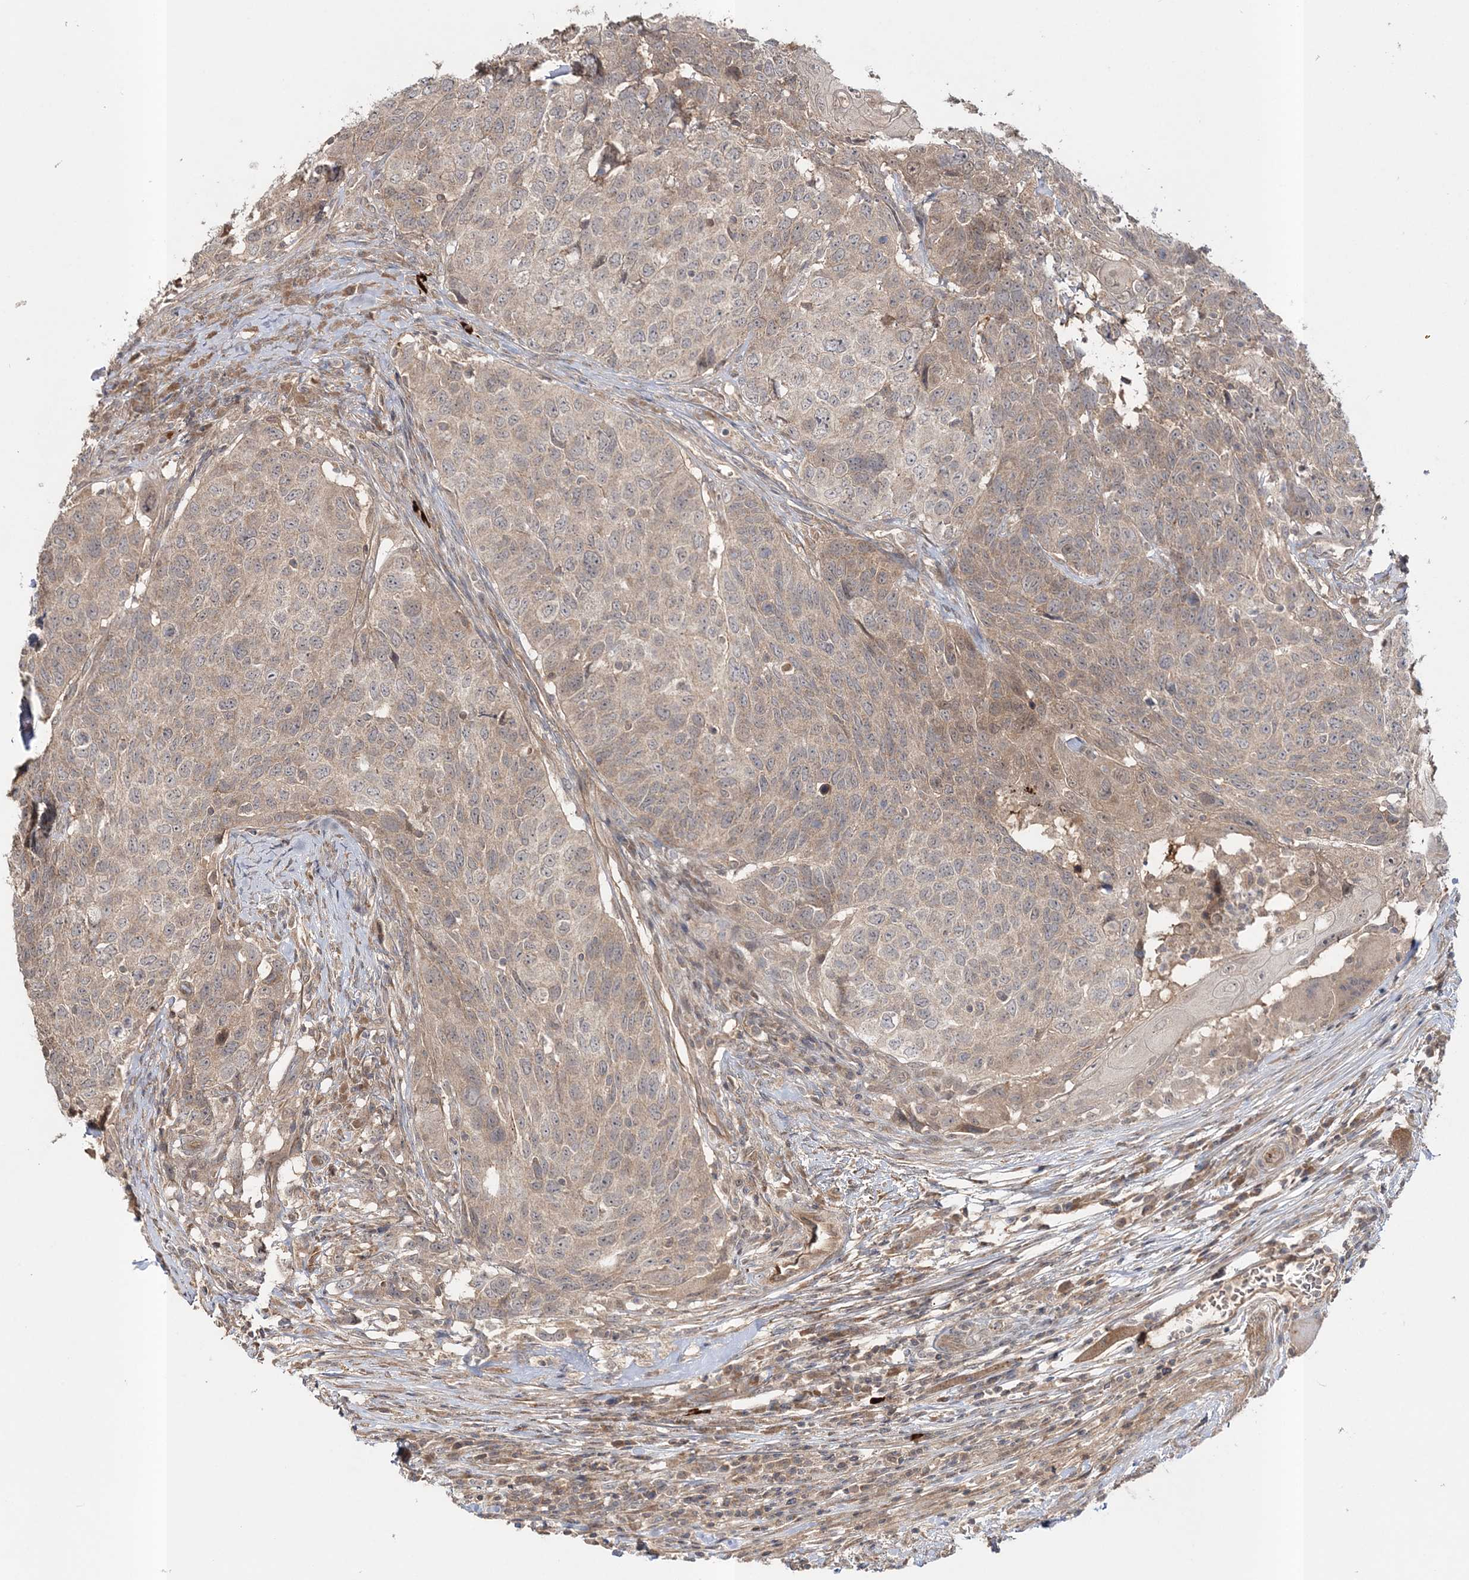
{"staining": {"intensity": "weak", "quantity": ">75%", "location": "cytoplasmic/membranous"}, "tissue": "head and neck cancer", "cell_type": "Tumor cells", "image_type": "cancer", "snomed": [{"axis": "morphology", "description": "Squamous cell carcinoma, NOS"}, {"axis": "topography", "description": "Head-Neck"}], "caption": "Squamous cell carcinoma (head and neck) stained with immunohistochemistry (IHC) reveals weak cytoplasmic/membranous expression in approximately >75% of tumor cells.", "gene": "MOCS2", "patient": {"sex": "male", "age": 66}}